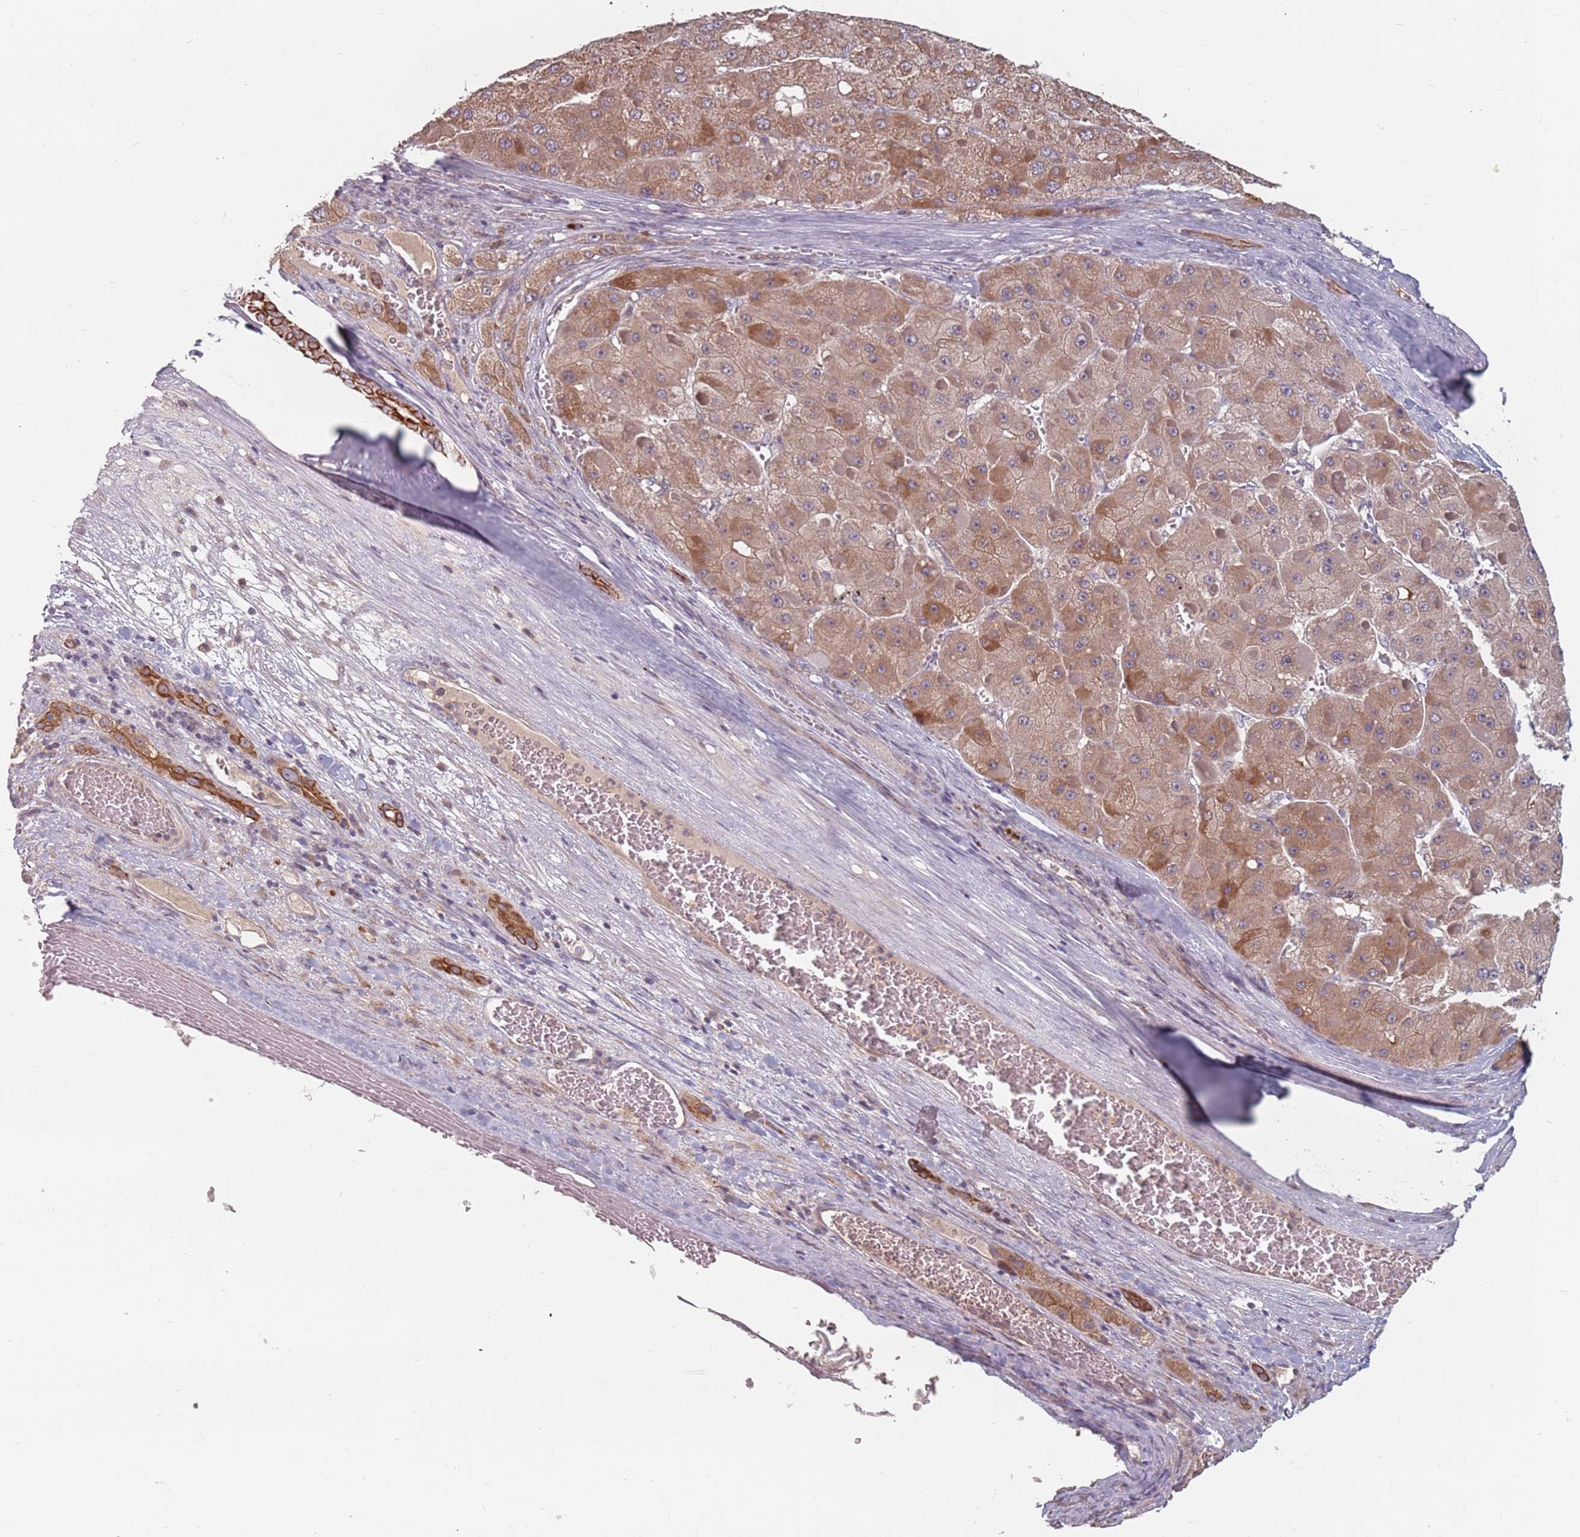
{"staining": {"intensity": "moderate", "quantity": ">75%", "location": "cytoplasmic/membranous"}, "tissue": "liver cancer", "cell_type": "Tumor cells", "image_type": "cancer", "snomed": [{"axis": "morphology", "description": "Carcinoma, Hepatocellular, NOS"}, {"axis": "topography", "description": "Liver"}], "caption": "Liver cancer (hepatocellular carcinoma) tissue displays moderate cytoplasmic/membranous positivity in about >75% of tumor cells", "gene": "ADAL", "patient": {"sex": "female", "age": 73}}